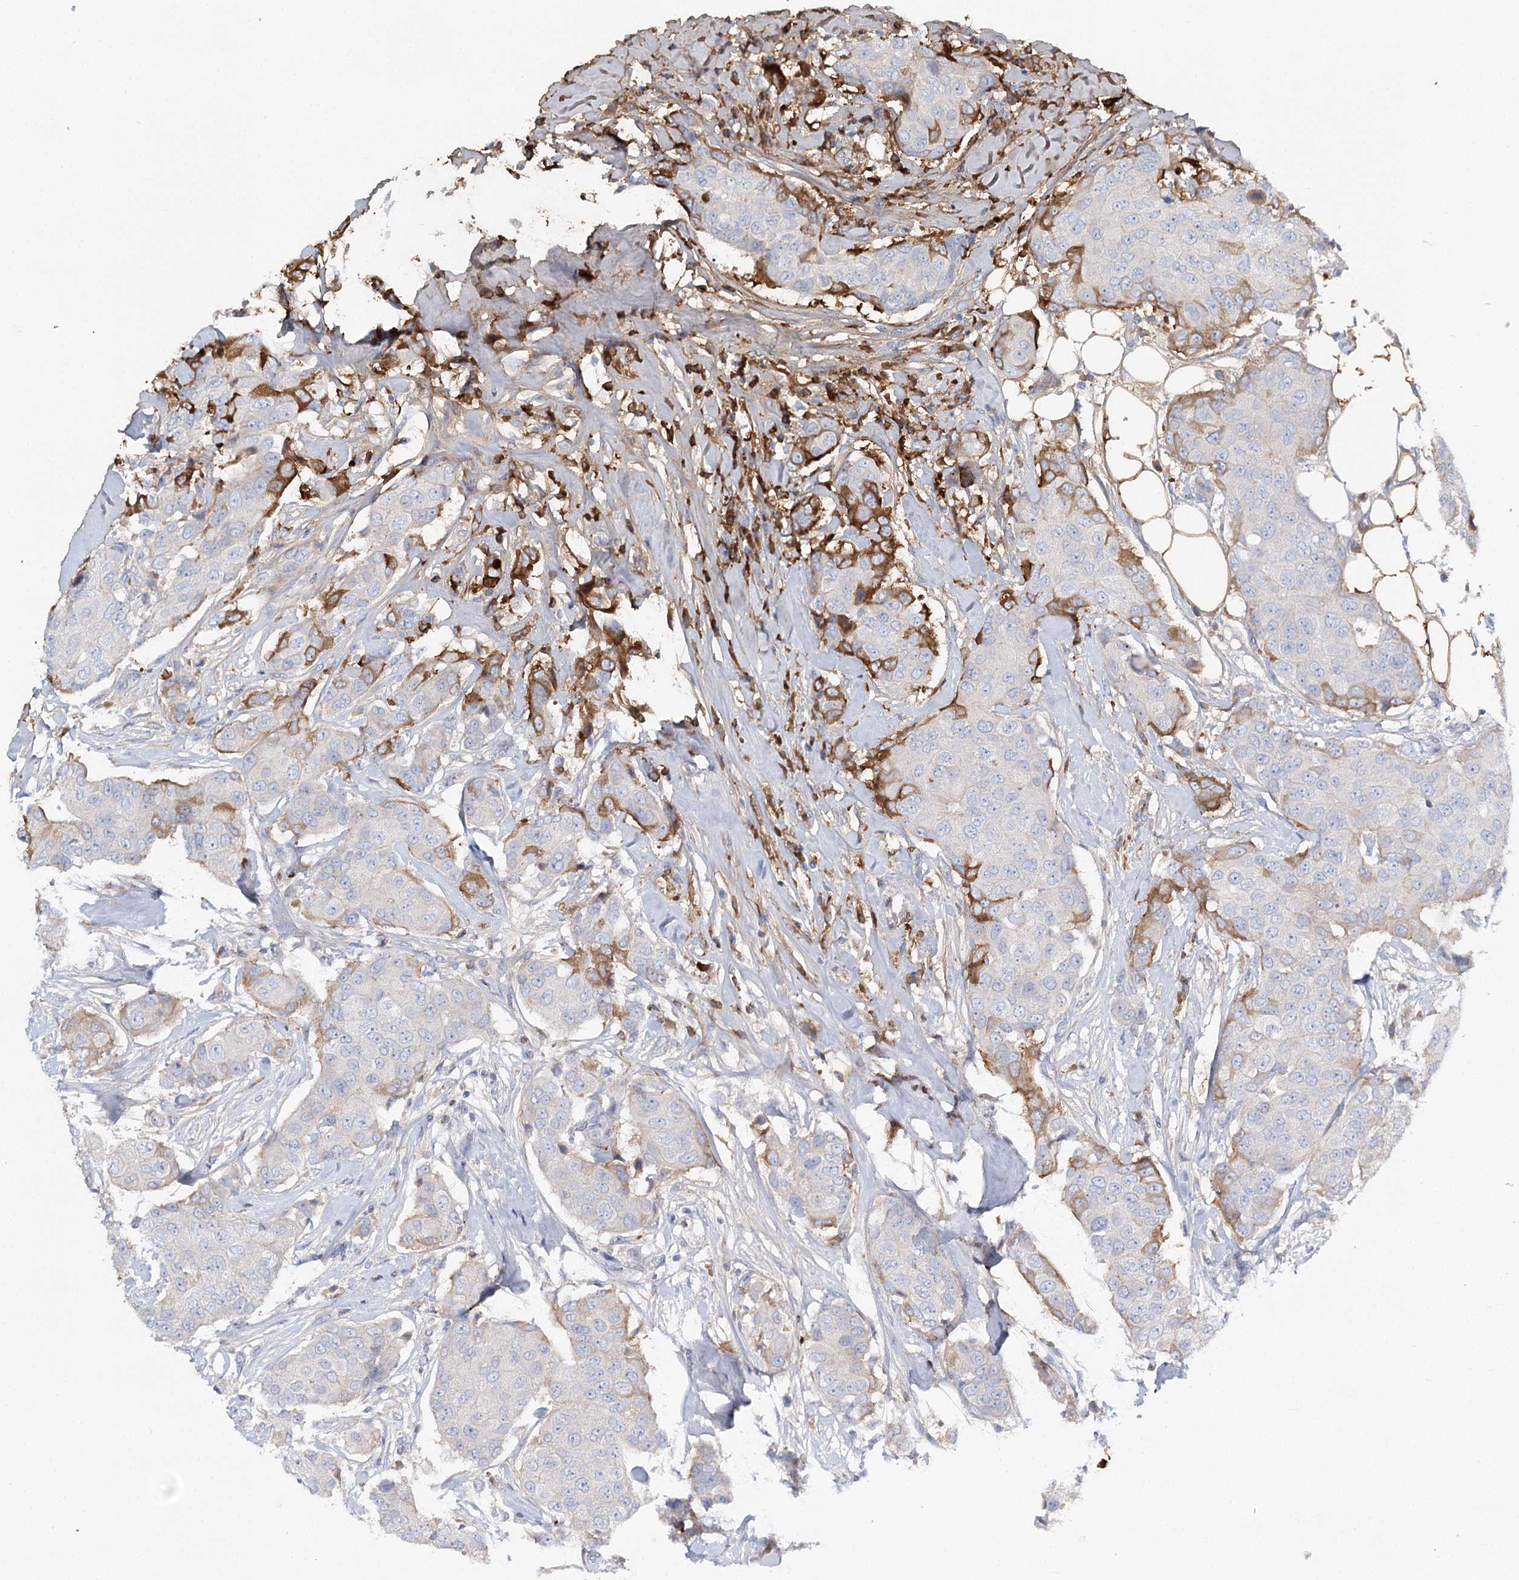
{"staining": {"intensity": "weak", "quantity": "<25%", "location": "cytoplasmic/membranous"}, "tissue": "breast cancer", "cell_type": "Tumor cells", "image_type": "cancer", "snomed": [{"axis": "morphology", "description": "Duct carcinoma"}, {"axis": "topography", "description": "Breast"}], "caption": "The immunohistochemistry histopathology image has no significant staining in tumor cells of breast infiltrating ductal carcinoma tissue.", "gene": "ALKBH8", "patient": {"sex": "female", "age": 80}}